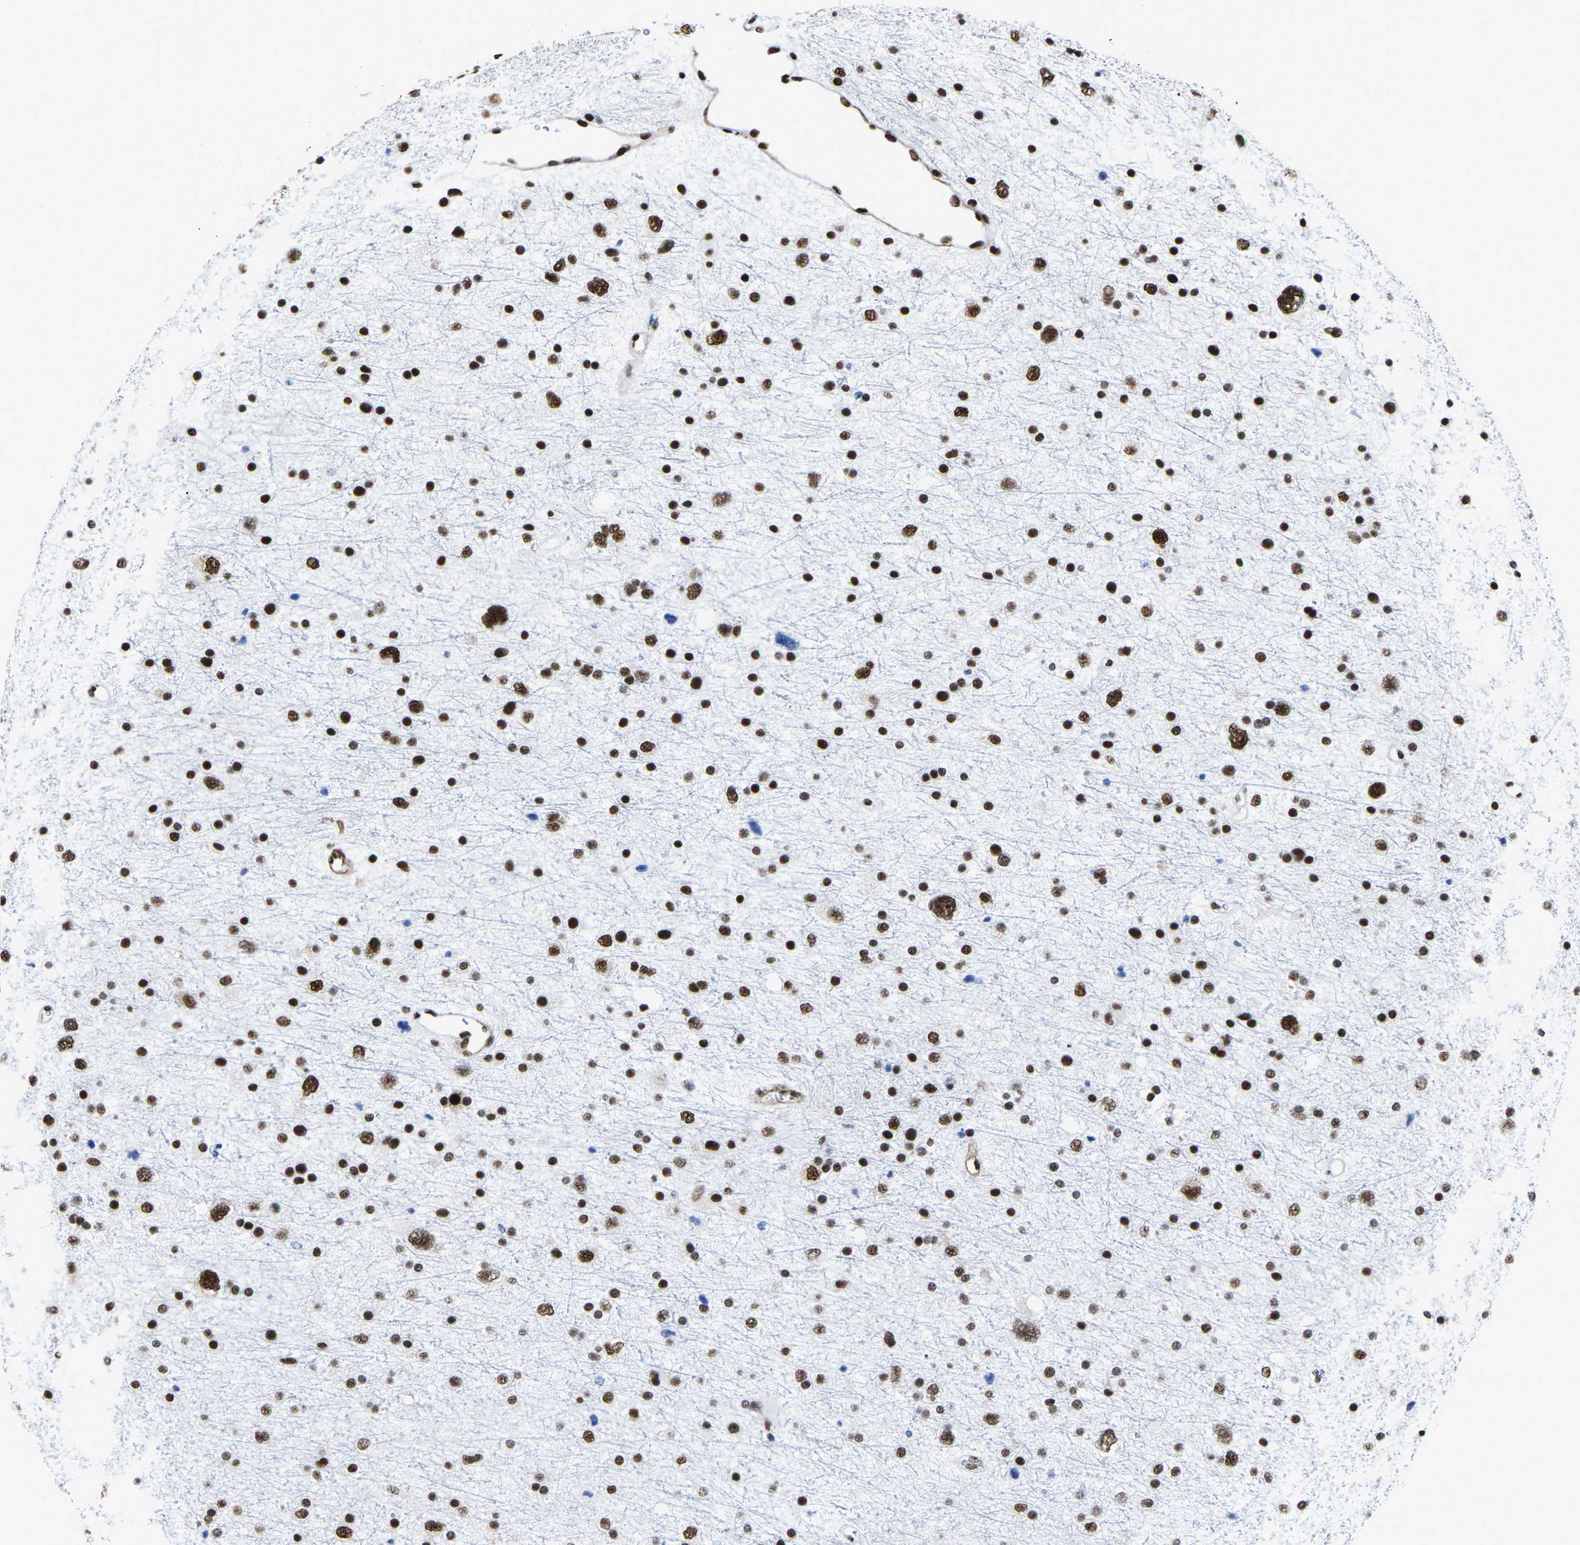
{"staining": {"intensity": "strong", "quantity": ">75%", "location": "nuclear"}, "tissue": "glioma", "cell_type": "Tumor cells", "image_type": "cancer", "snomed": [{"axis": "morphology", "description": "Glioma, malignant, Low grade"}, {"axis": "topography", "description": "Brain"}], "caption": "Immunohistochemistry (IHC) histopathology image of neoplastic tissue: human glioma stained using IHC exhibits high levels of strong protein expression localized specifically in the nuclear of tumor cells, appearing as a nuclear brown color.", "gene": "DDX5", "patient": {"sex": "female", "age": 37}}